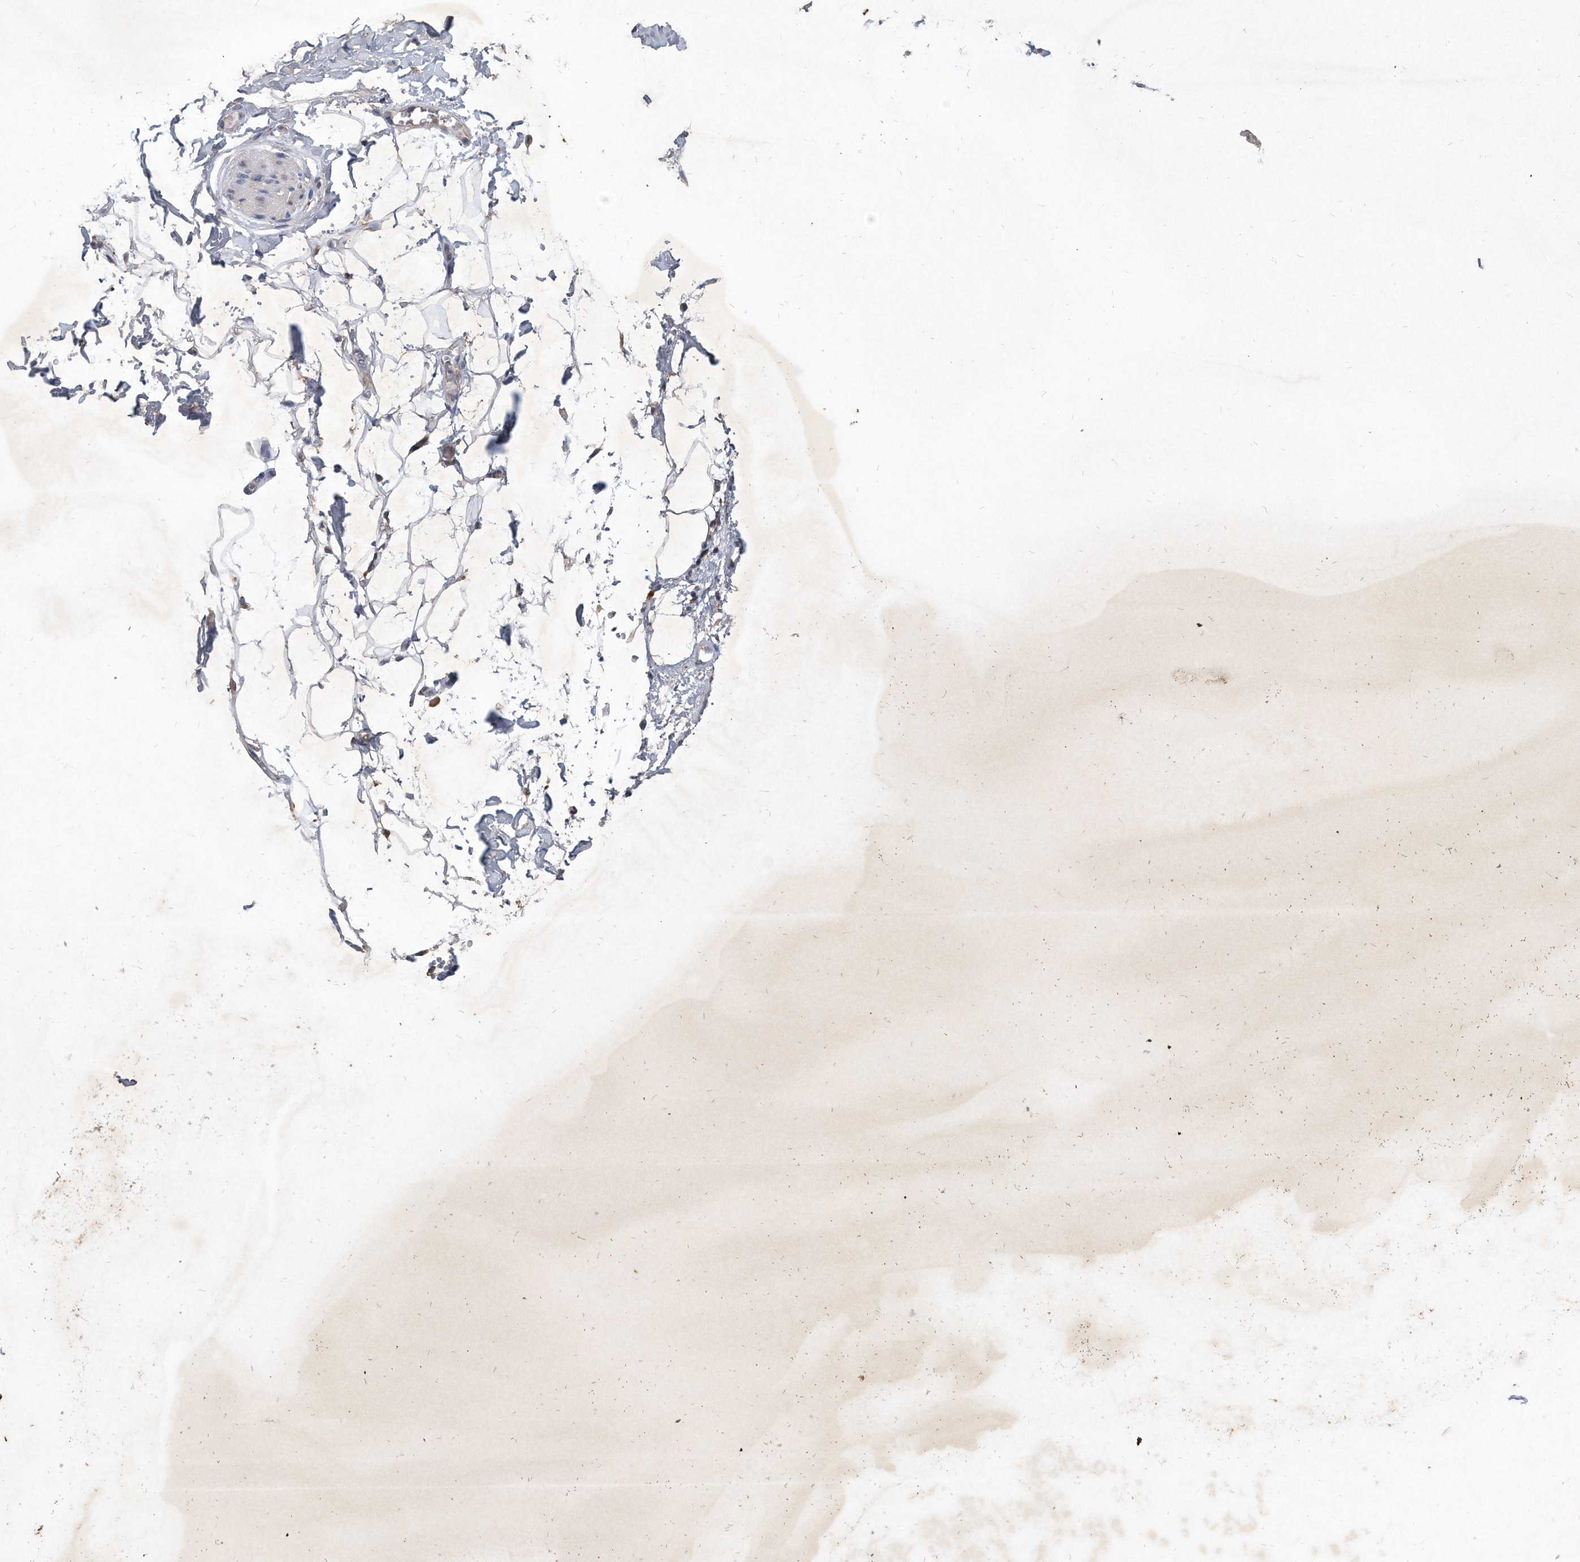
{"staining": {"intensity": "weak", "quantity": "<25%", "location": "cytoplasmic/membranous"}, "tissue": "adipose tissue", "cell_type": "Adipocytes", "image_type": "normal", "snomed": [{"axis": "morphology", "description": "Normal tissue, NOS"}, {"axis": "morphology", "description": "Adenocarcinoma, NOS"}, {"axis": "topography", "description": "Pancreas"}, {"axis": "topography", "description": "Peripheral nerve tissue"}], "caption": "DAB immunohistochemical staining of normal human adipose tissue shows no significant staining in adipocytes.", "gene": "PGBD2", "patient": {"sex": "male", "age": 59}}